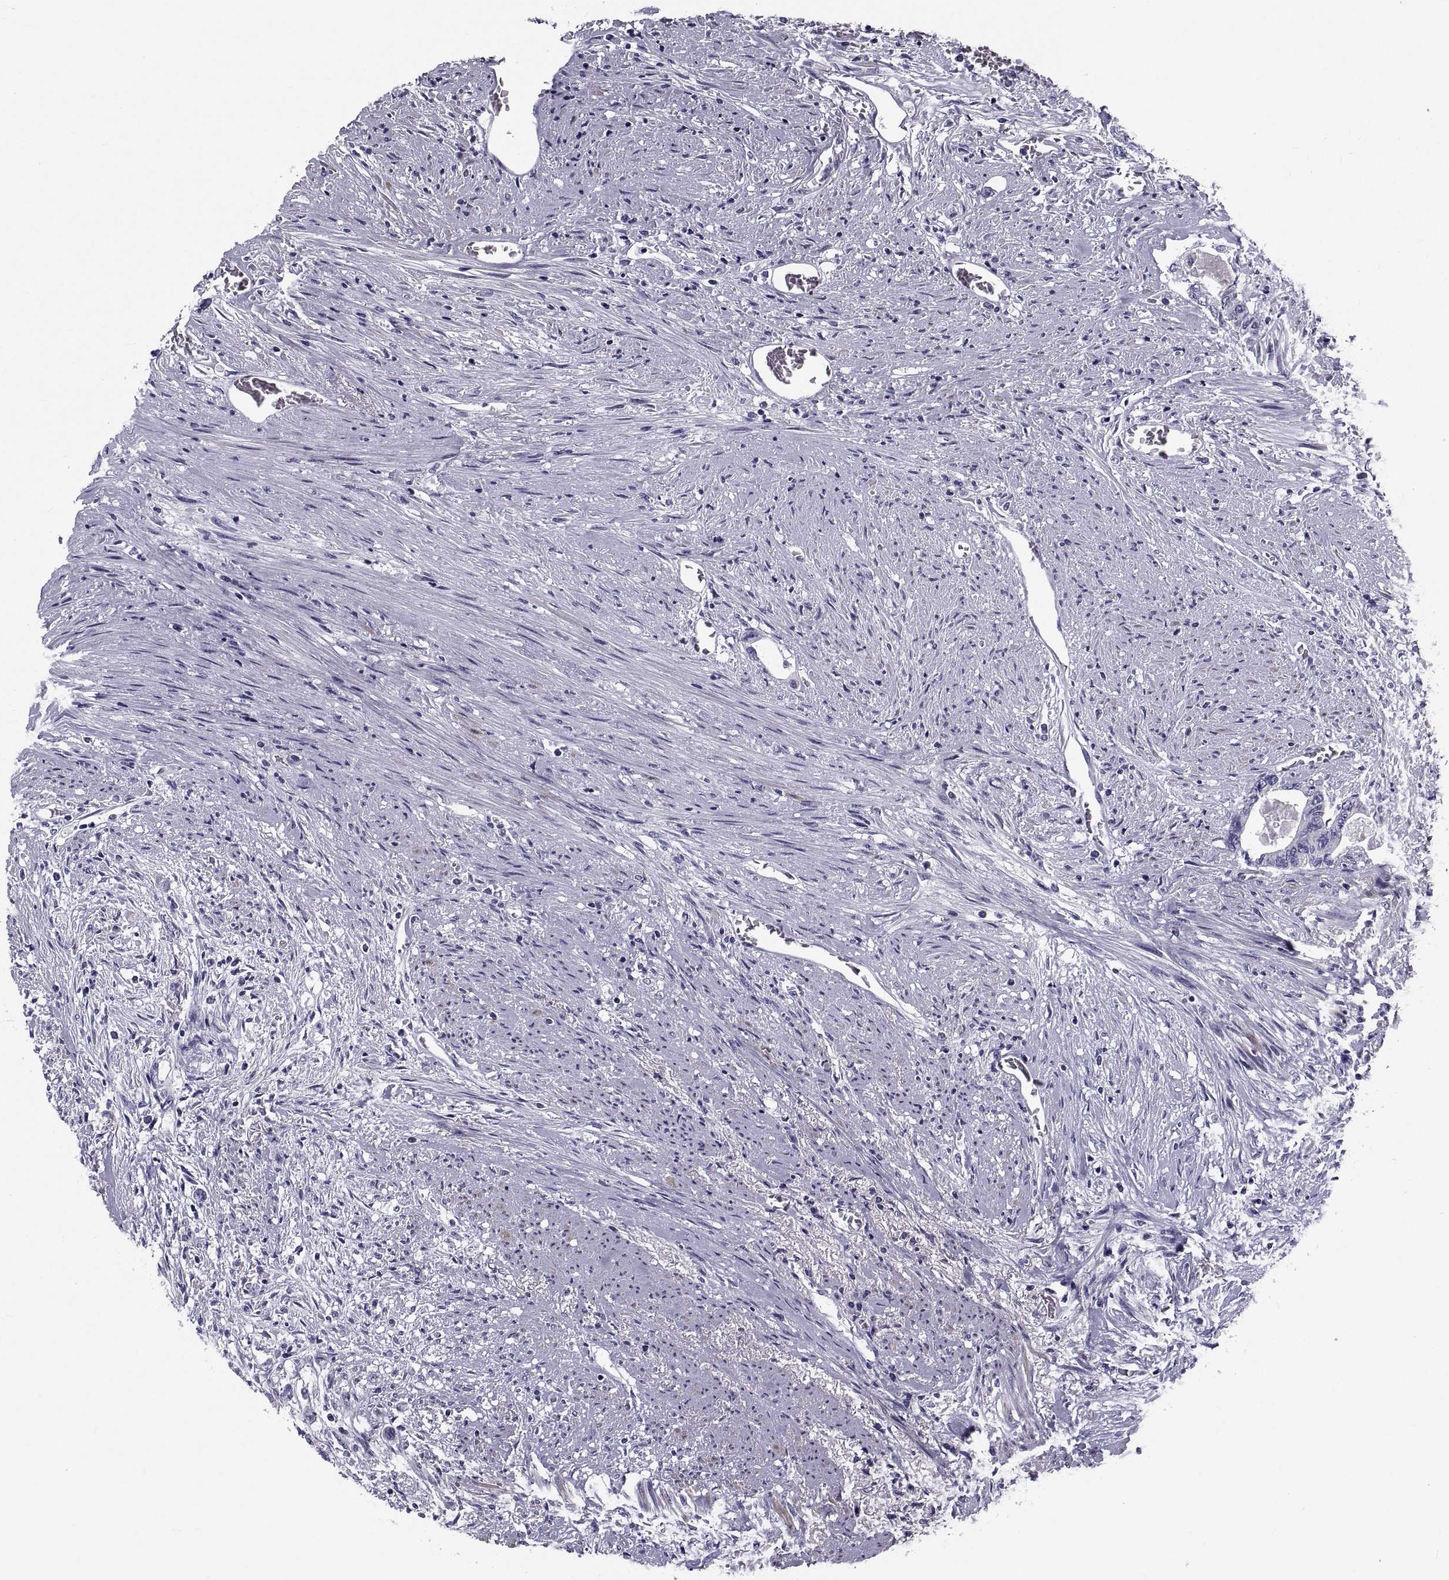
{"staining": {"intensity": "negative", "quantity": "none", "location": "none"}, "tissue": "colorectal cancer", "cell_type": "Tumor cells", "image_type": "cancer", "snomed": [{"axis": "morphology", "description": "Adenocarcinoma, NOS"}, {"axis": "topography", "description": "Rectum"}], "caption": "Immunohistochemistry (IHC) photomicrograph of human colorectal adenocarcinoma stained for a protein (brown), which reveals no expression in tumor cells. (DAB (3,3'-diaminobenzidine) IHC, high magnification).", "gene": "PDZRN4", "patient": {"sex": "male", "age": 59}}